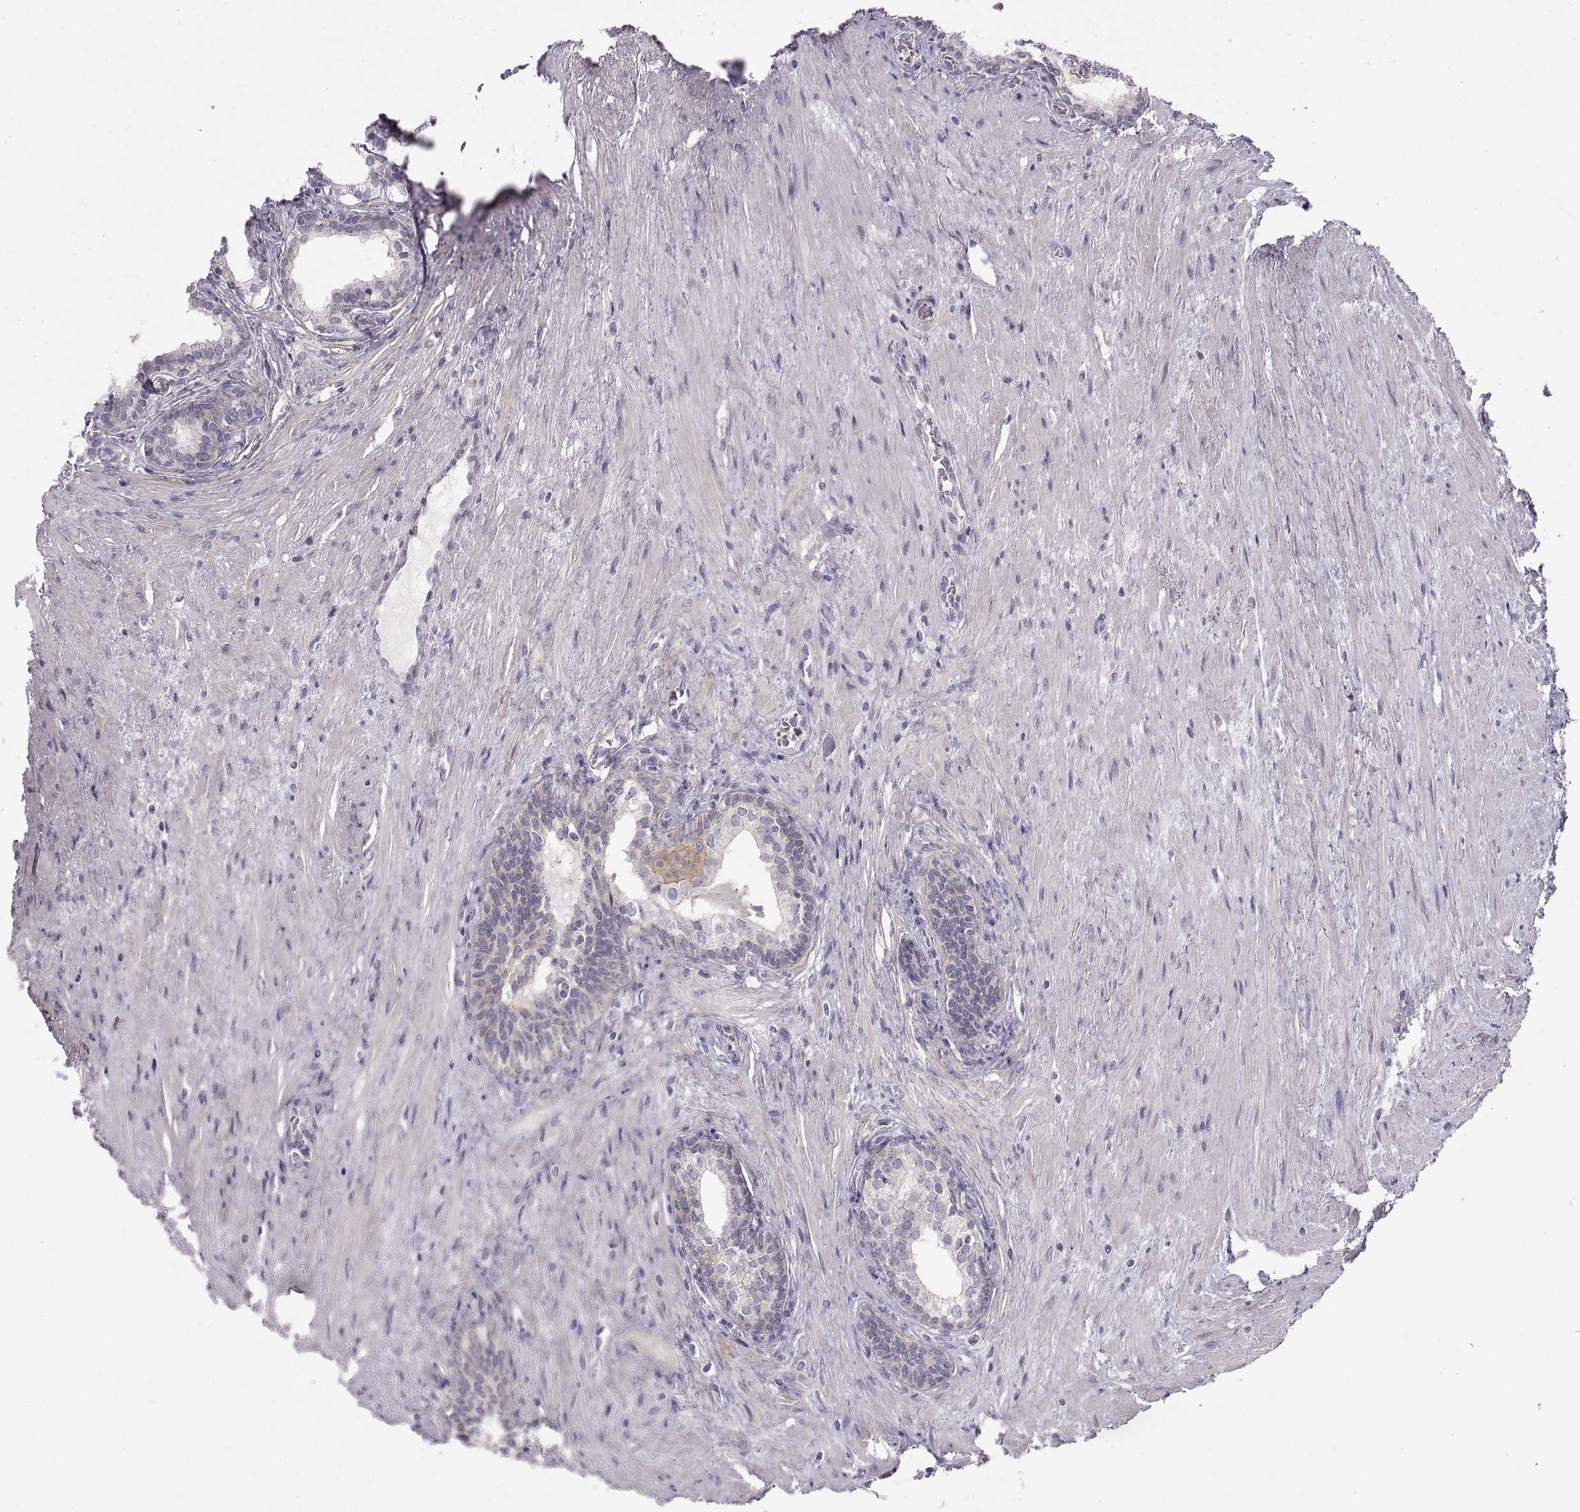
{"staining": {"intensity": "negative", "quantity": "none", "location": "none"}, "tissue": "prostate cancer", "cell_type": "Tumor cells", "image_type": "cancer", "snomed": [{"axis": "morphology", "description": "Adenocarcinoma, NOS"}, {"axis": "morphology", "description": "Adenocarcinoma, High grade"}, {"axis": "topography", "description": "Prostate"}], "caption": "An image of prostate cancer (adenocarcinoma) stained for a protein exhibits no brown staining in tumor cells.", "gene": "ZNF185", "patient": {"sex": "male", "age": 61}}